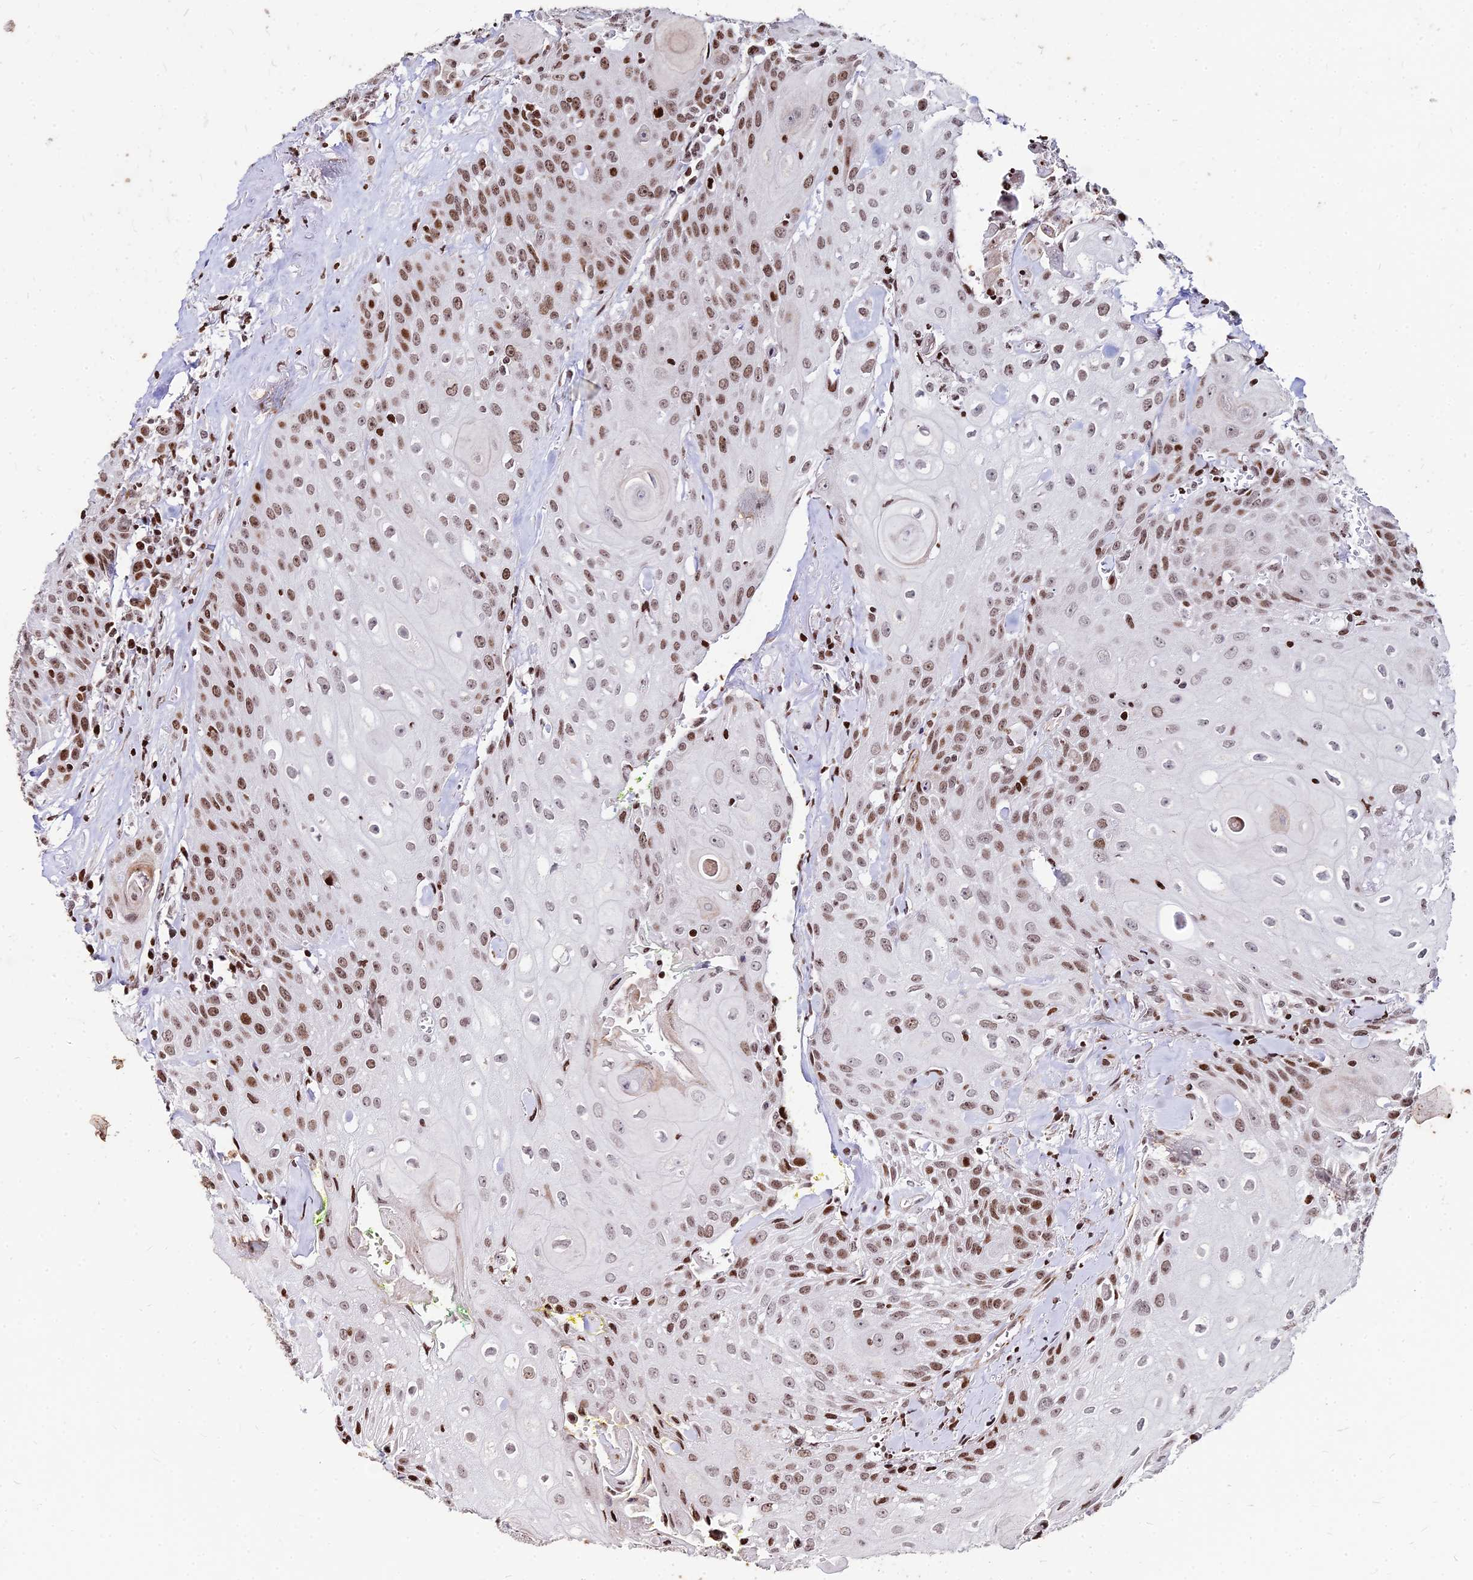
{"staining": {"intensity": "moderate", "quantity": ">75%", "location": "nuclear"}, "tissue": "head and neck cancer", "cell_type": "Tumor cells", "image_type": "cancer", "snomed": [{"axis": "morphology", "description": "Squamous cell carcinoma, NOS"}, {"axis": "topography", "description": "Oral tissue"}, {"axis": "topography", "description": "Head-Neck"}], "caption": "Immunohistochemistry (IHC) staining of head and neck cancer (squamous cell carcinoma), which demonstrates medium levels of moderate nuclear expression in about >75% of tumor cells indicating moderate nuclear protein positivity. The staining was performed using DAB (3,3'-diaminobenzidine) (brown) for protein detection and nuclei were counterstained in hematoxylin (blue).", "gene": "NYAP2", "patient": {"sex": "female", "age": 82}}